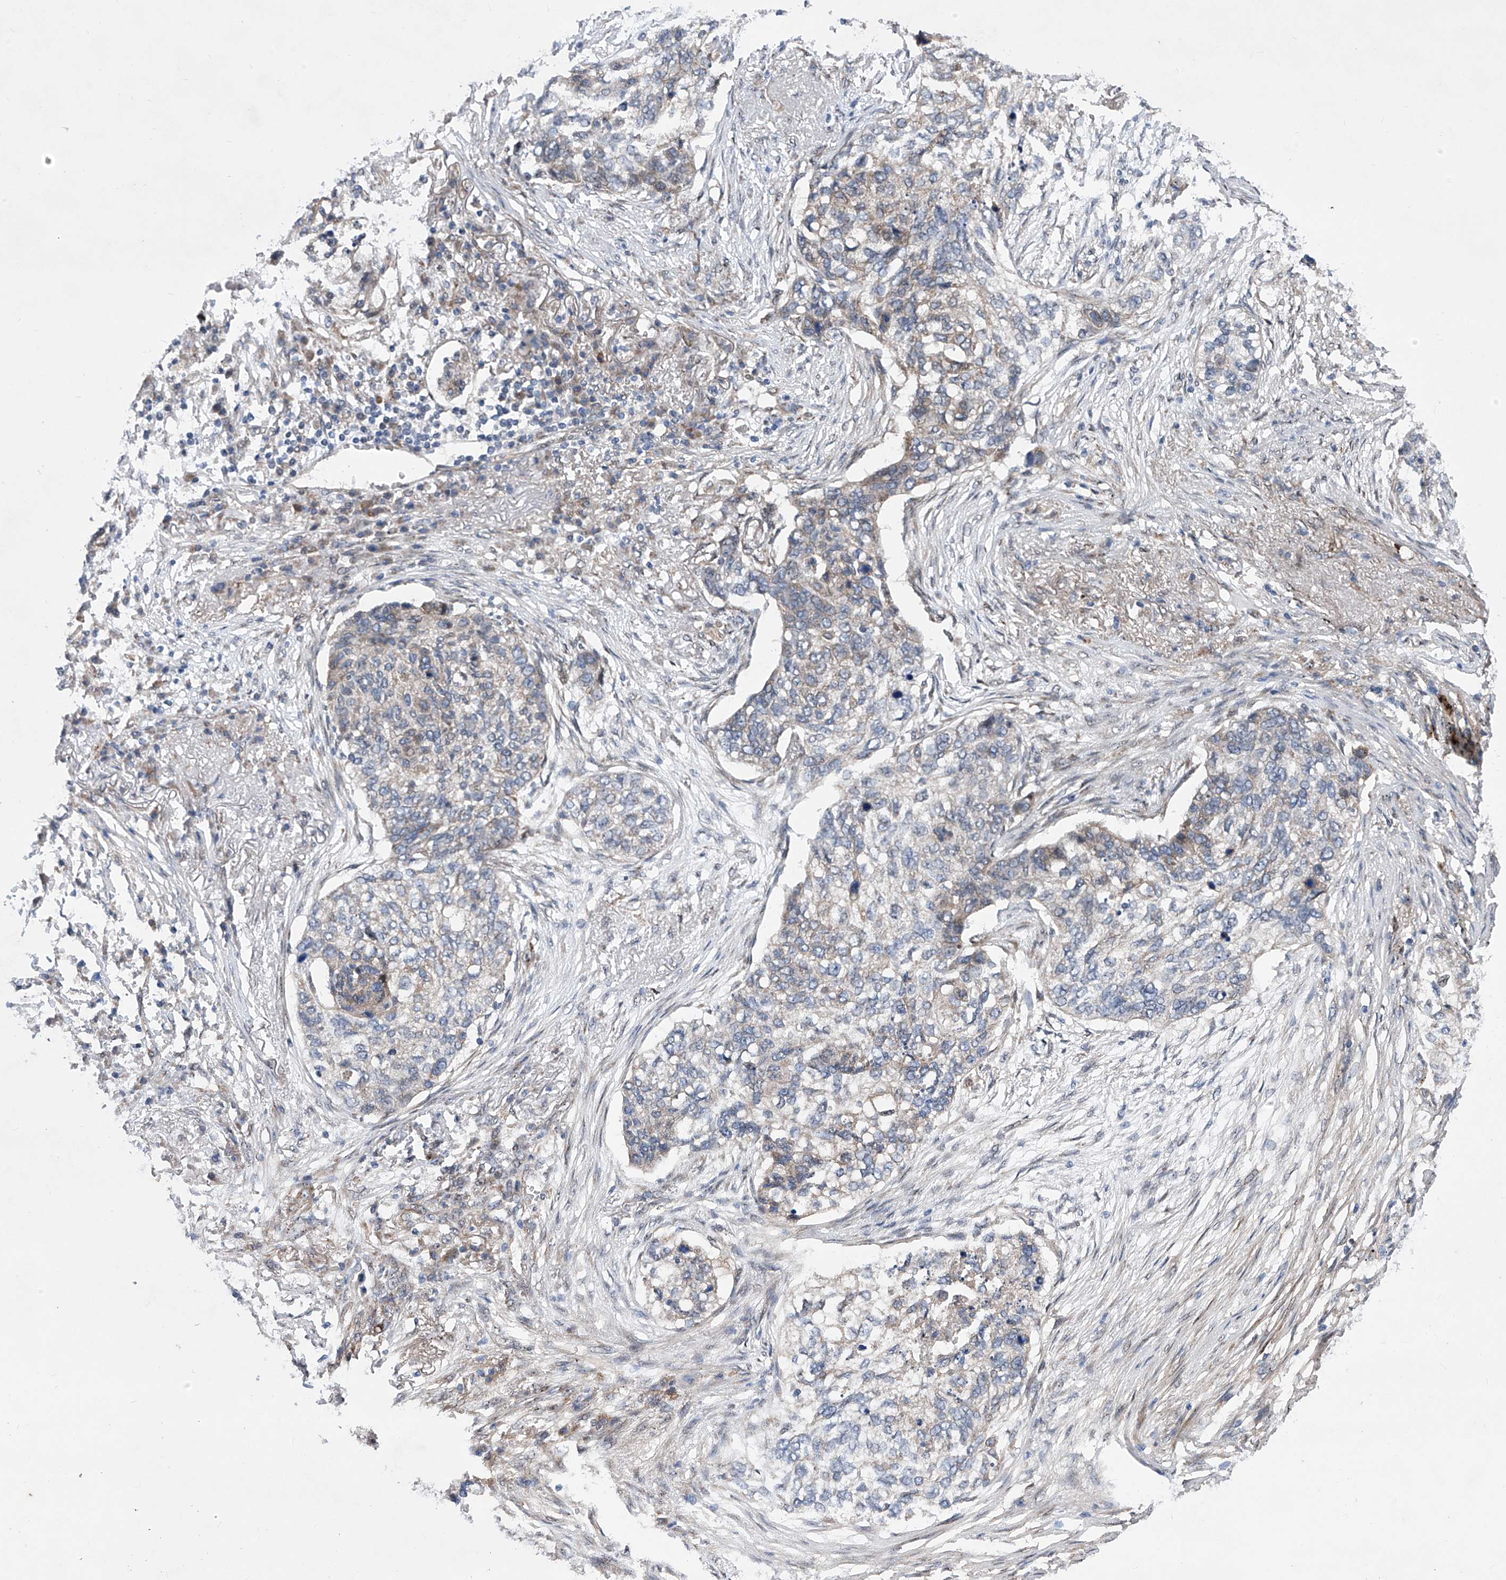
{"staining": {"intensity": "weak", "quantity": "<25%", "location": "cytoplasmic/membranous"}, "tissue": "lung cancer", "cell_type": "Tumor cells", "image_type": "cancer", "snomed": [{"axis": "morphology", "description": "Squamous cell carcinoma, NOS"}, {"axis": "topography", "description": "Lung"}], "caption": "Tumor cells are negative for brown protein staining in lung cancer.", "gene": "KTI12", "patient": {"sex": "female", "age": 63}}